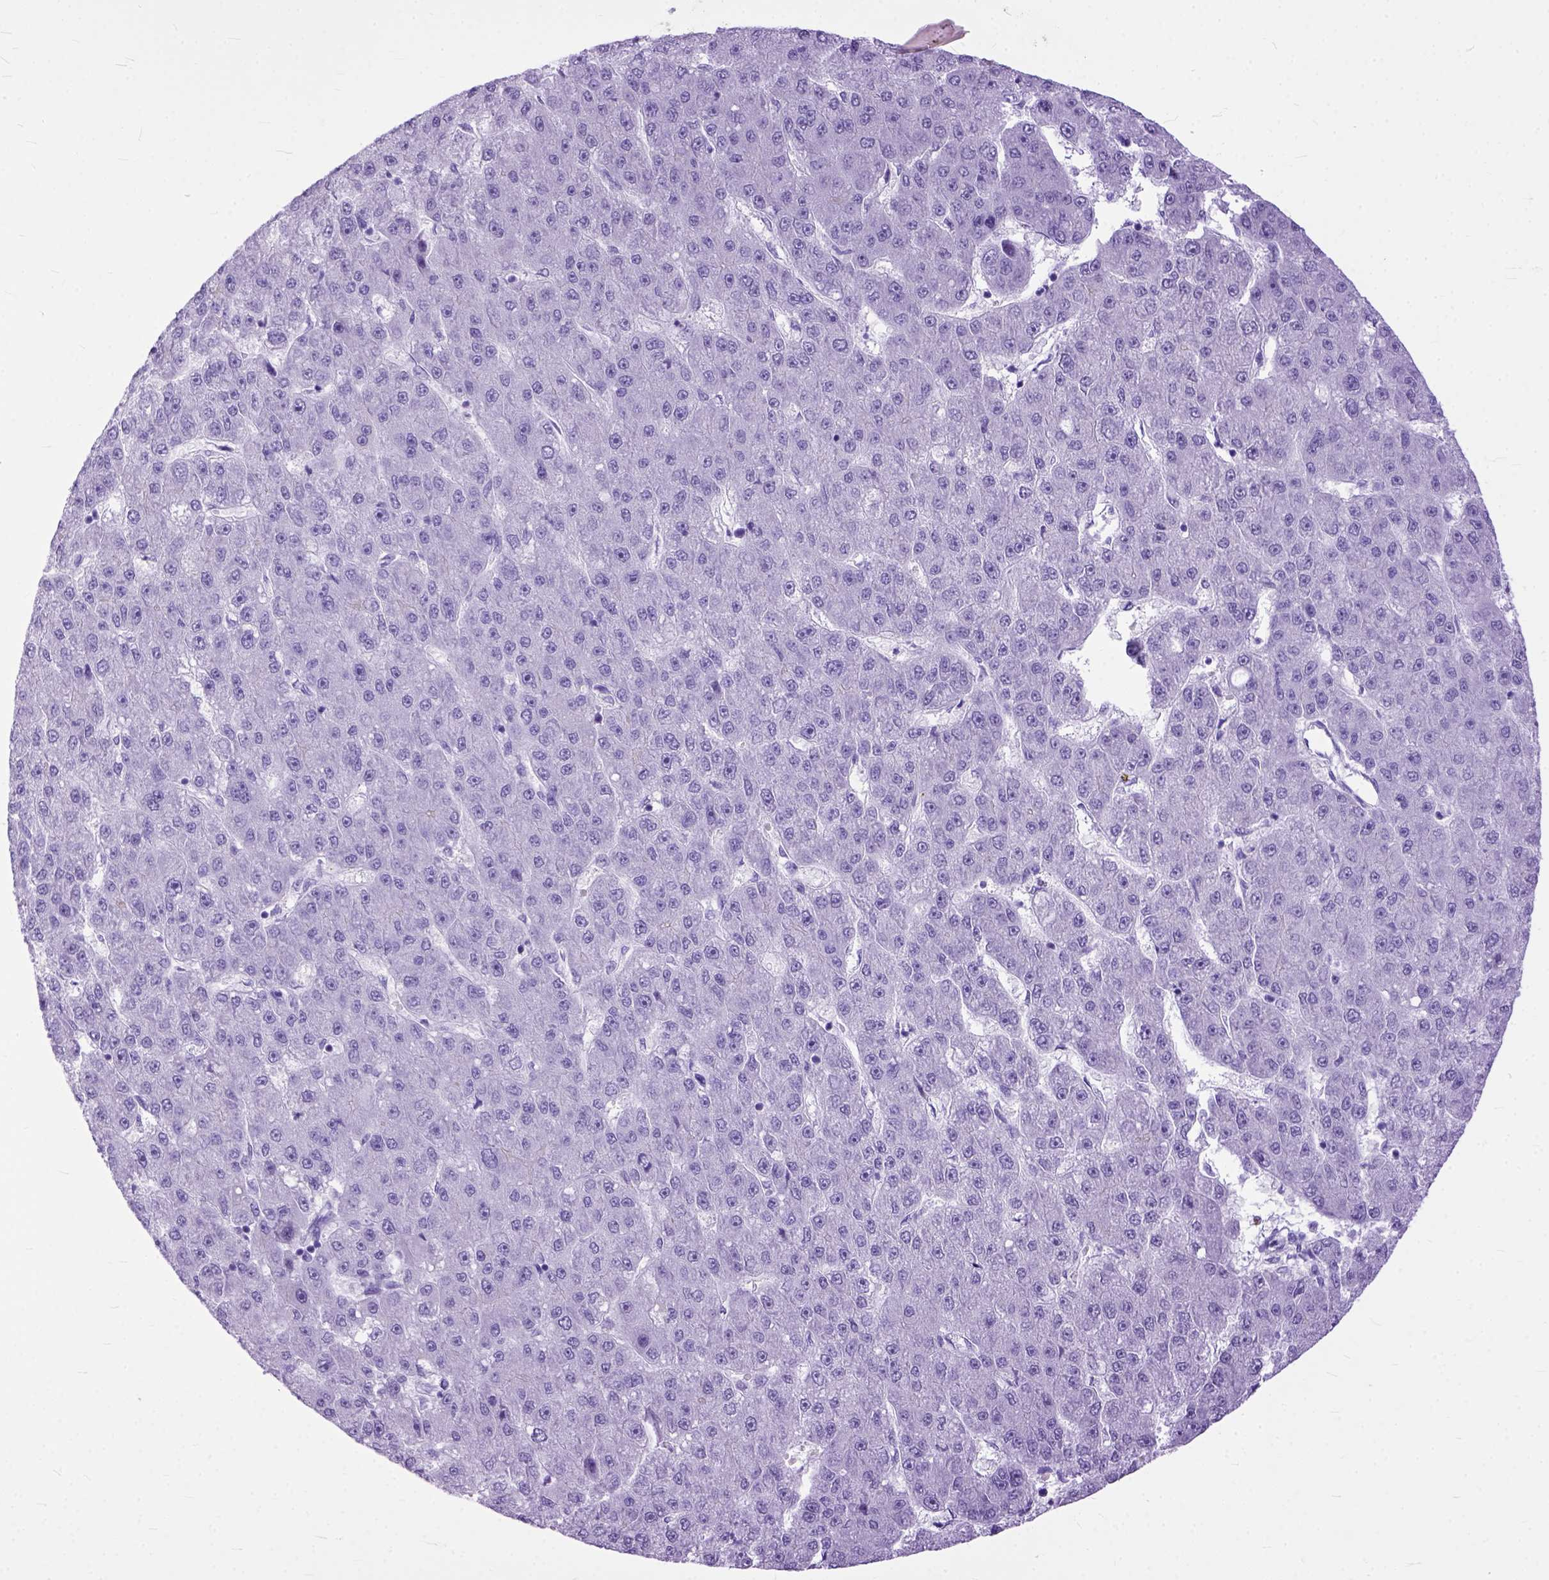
{"staining": {"intensity": "negative", "quantity": "none", "location": "none"}, "tissue": "liver cancer", "cell_type": "Tumor cells", "image_type": "cancer", "snomed": [{"axis": "morphology", "description": "Carcinoma, Hepatocellular, NOS"}, {"axis": "topography", "description": "Liver"}], "caption": "Immunohistochemistry (IHC) of human liver hepatocellular carcinoma displays no staining in tumor cells.", "gene": "GNGT1", "patient": {"sex": "male", "age": 67}}